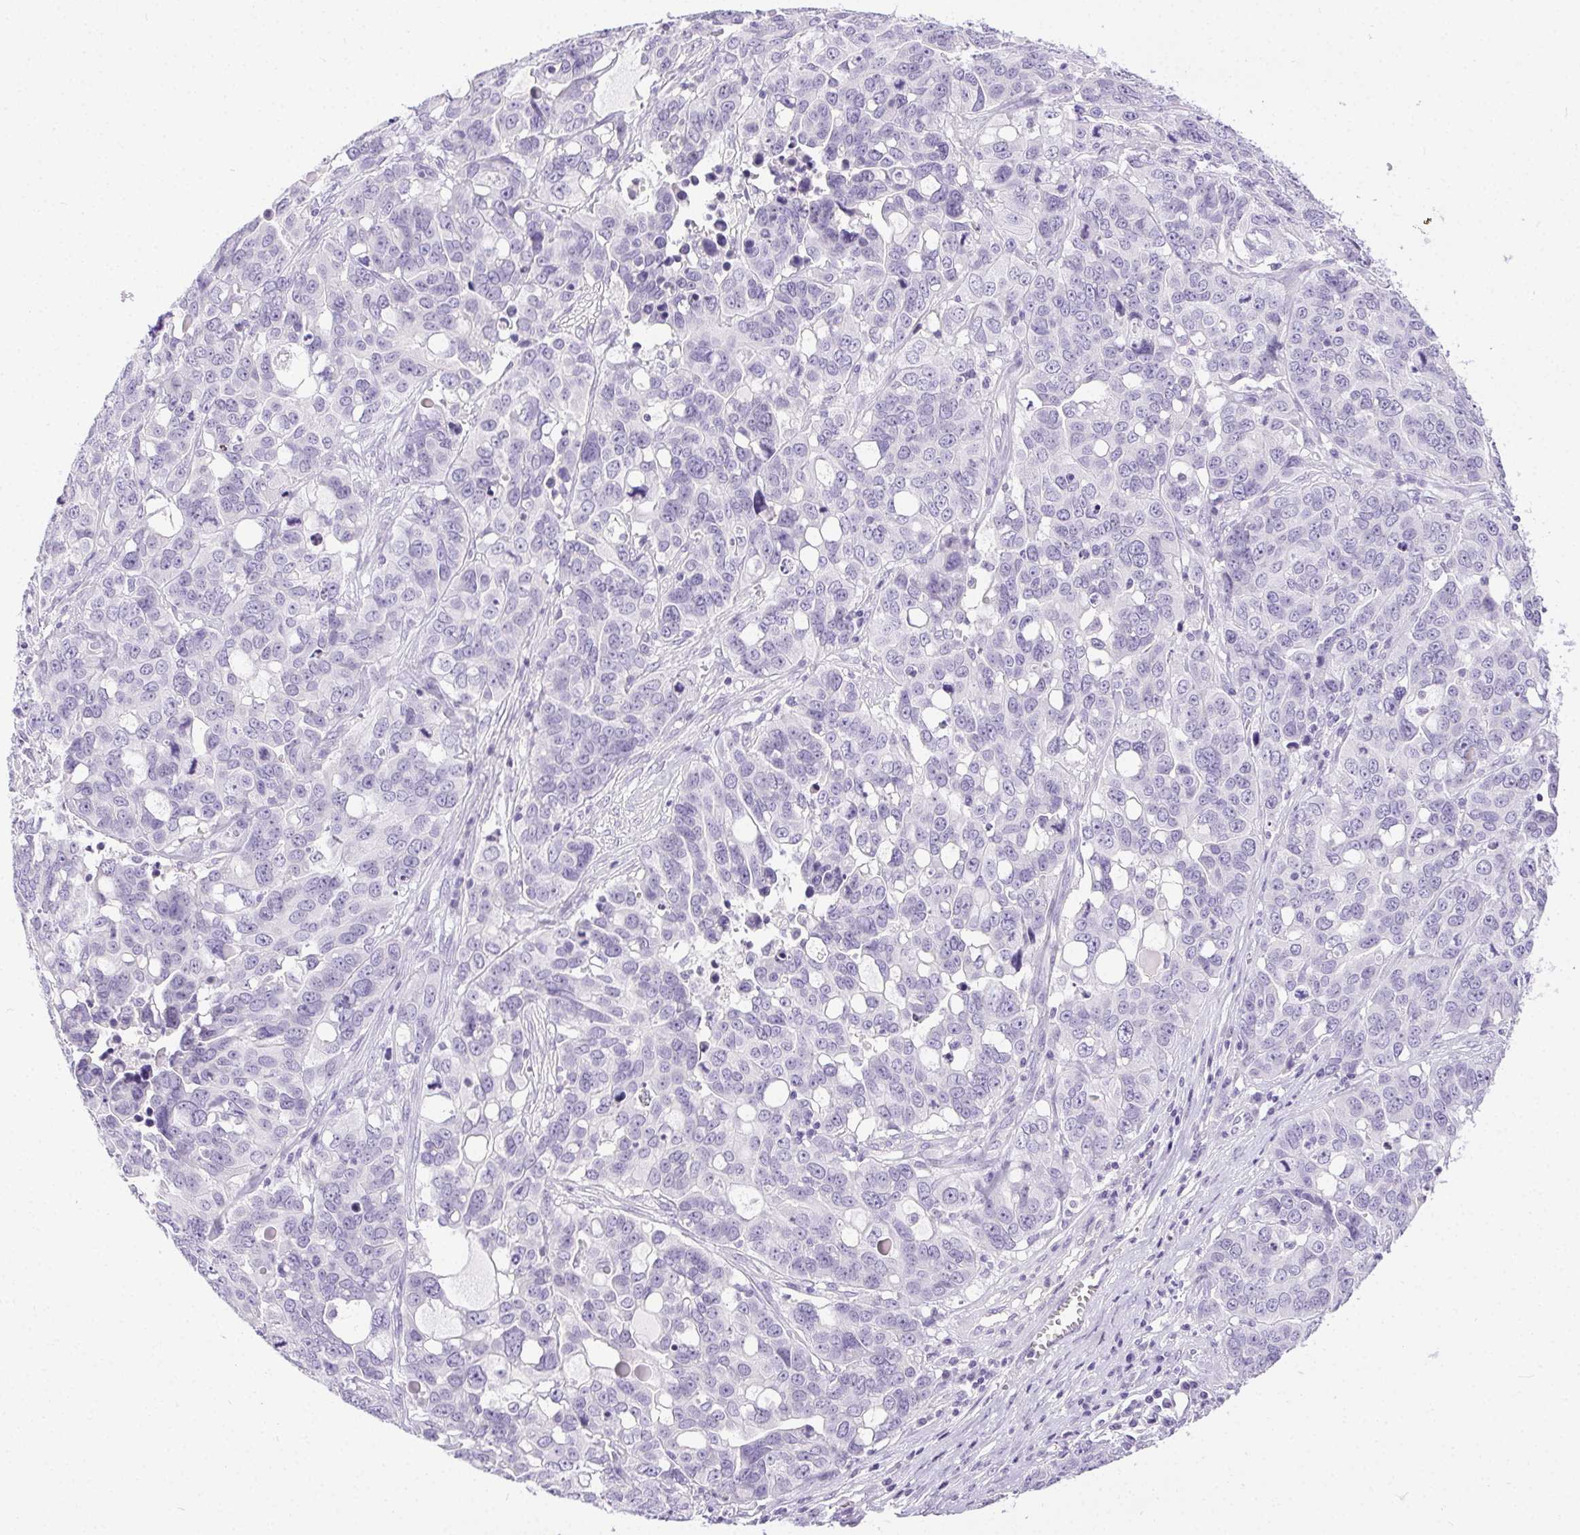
{"staining": {"intensity": "negative", "quantity": "none", "location": "none"}, "tissue": "ovarian cancer", "cell_type": "Tumor cells", "image_type": "cancer", "snomed": [{"axis": "morphology", "description": "Carcinoma, endometroid"}, {"axis": "topography", "description": "Ovary"}], "caption": "Immunohistochemical staining of human ovarian cancer (endometroid carcinoma) demonstrates no significant expression in tumor cells.", "gene": "C20orf85", "patient": {"sex": "female", "age": 78}}